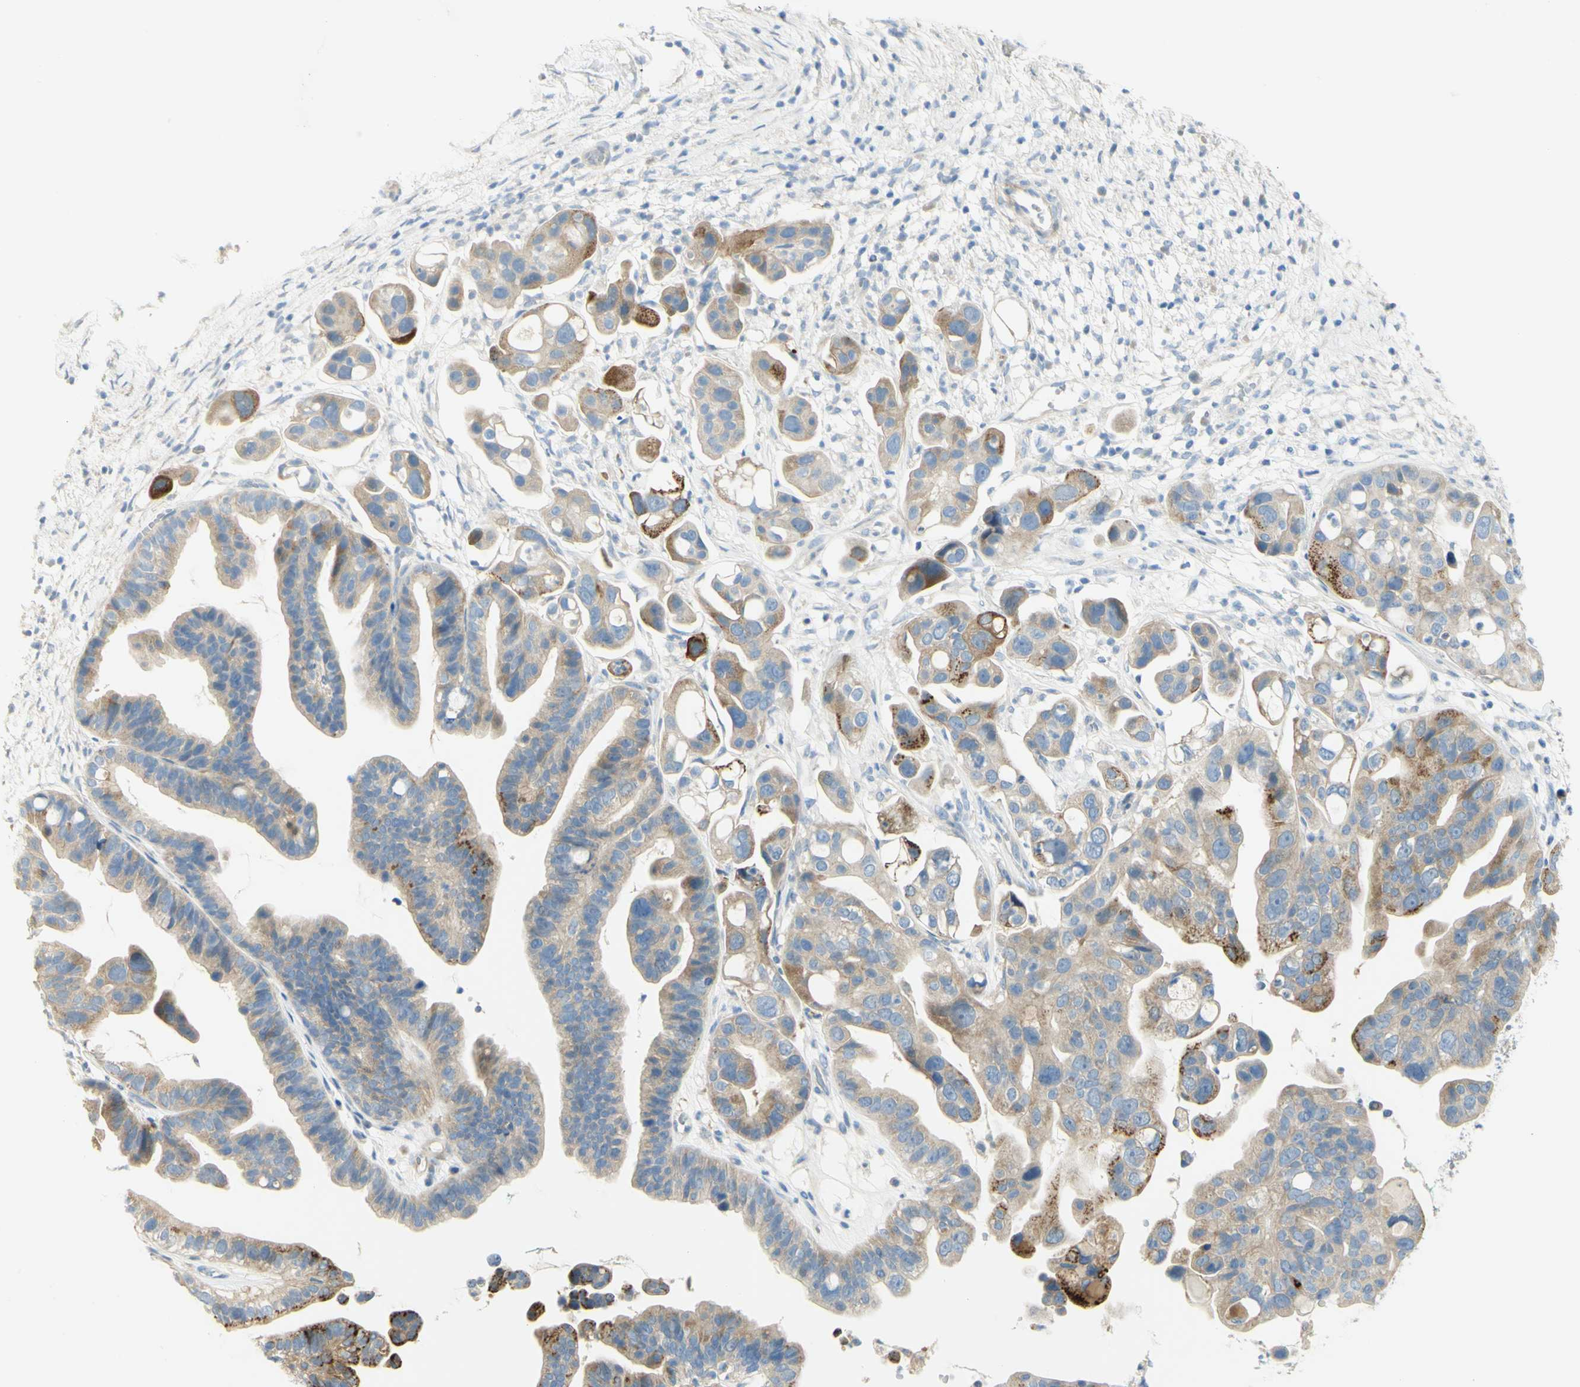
{"staining": {"intensity": "strong", "quantity": "25%-75%", "location": "cytoplasmic/membranous"}, "tissue": "ovarian cancer", "cell_type": "Tumor cells", "image_type": "cancer", "snomed": [{"axis": "morphology", "description": "Cystadenocarcinoma, serous, NOS"}, {"axis": "topography", "description": "Ovary"}], "caption": "Ovarian cancer stained for a protein (brown) exhibits strong cytoplasmic/membranous positive positivity in about 25%-75% of tumor cells.", "gene": "GCNT3", "patient": {"sex": "female", "age": 56}}